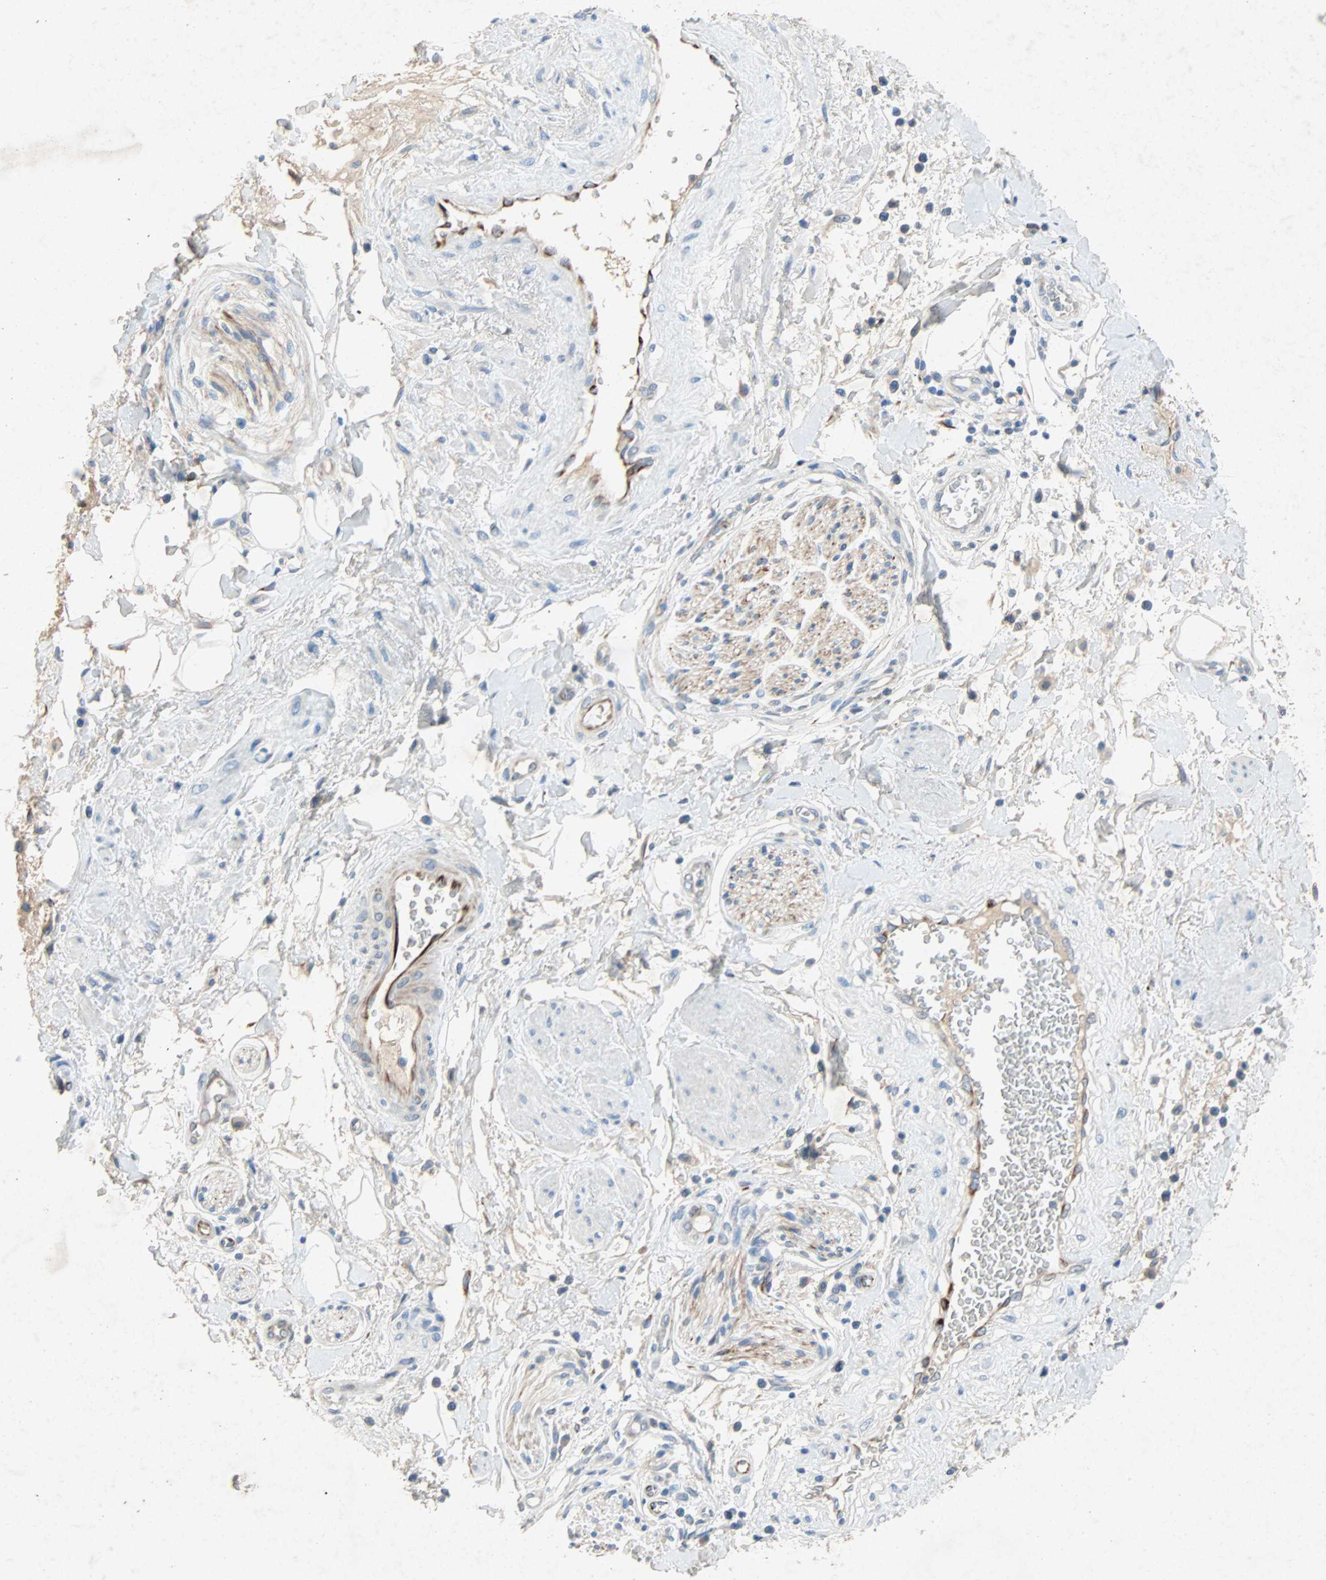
{"staining": {"intensity": "negative", "quantity": "none", "location": "none"}, "tissue": "adipose tissue", "cell_type": "Adipocytes", "image_type": "normal", "snomed": [{"axis": "morphology", "description": "Normal tissue, NOS"}, {"axis": "topography", "description": "Soft tissue"}, {"axis": "topography", "description": "Peripheral nerve tissue"}], "caption": "This is an immunohistochemistry micrograph of normal adipose tissue. There is no expression in adipocytes.", "gene": "PCDHB2", "patient": {"sex": "female", "age": 71}}